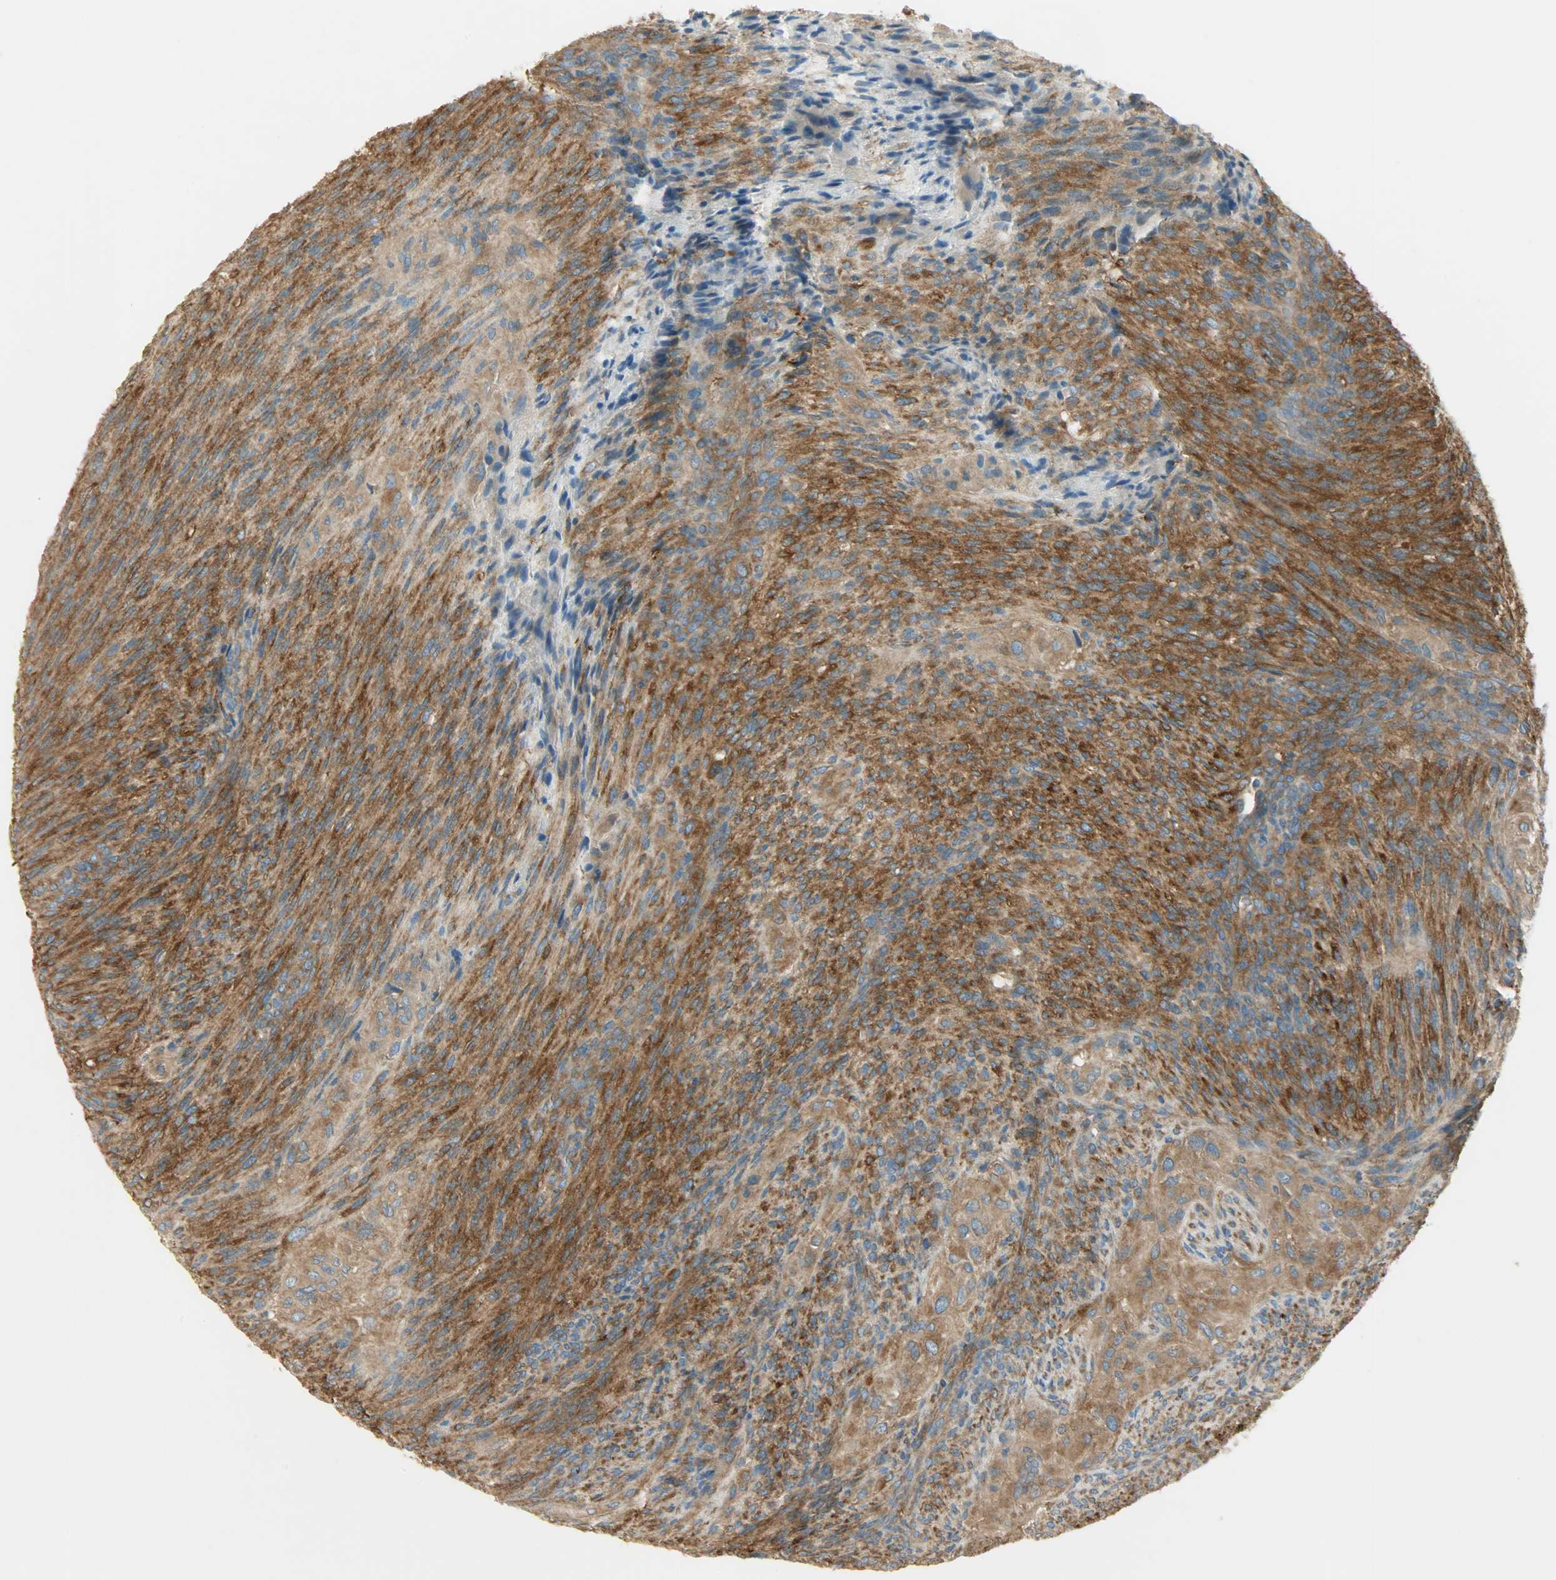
{"staining": {"intensity": "strong", "quantity": ">75%", "location": "cytoplasmic/membranous"}, "tissue": "glioma", "cell_type": "Tumor cells", "image_type": "cancer", "snomed": [{"axis": "morphology", "description": "Glioma, malignant, High grade"}, {"axis": "topography", "description": "Cerebral cortex"}], "caption": "Immunohistochemistry (IHC) photomicrograph of neoplastic tissue: glioma stained using immunohistochemistry exhibits high levels of strong protein expression localized specifically in the cytoplasmic/membranous of tumor cells, appearing as a cytoplasmic/membranous brown color.", "gene": "TSC22D2", "patient": {"sex": "female", "age": 55}}